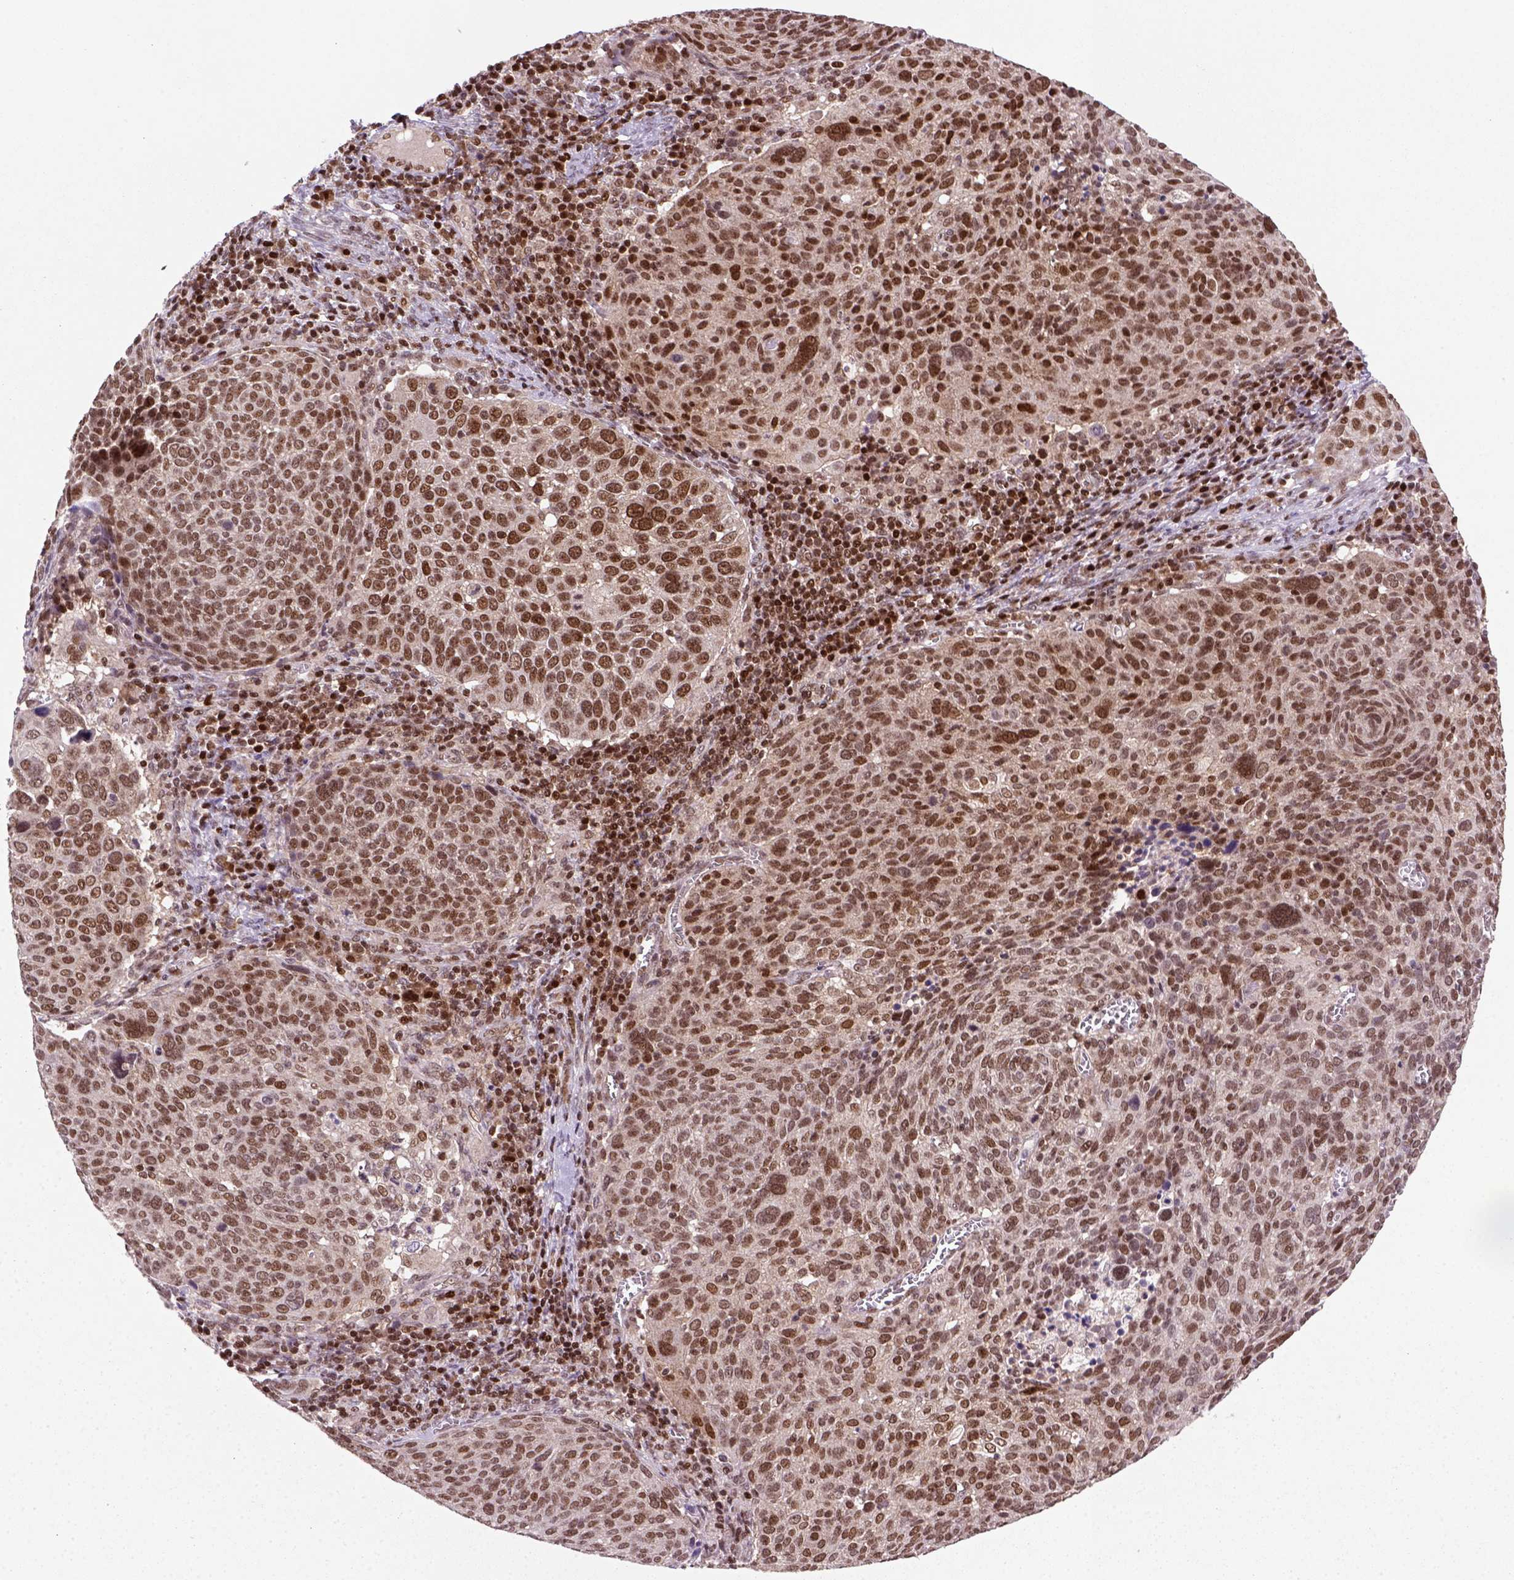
{"staining": {"intensity": "moderate", "quantity": ">75%", "location": "nuclear"}, "tissue": "cervical cancer", "cell_type": "Tumor cells", "image_type": "cancer", "snomed": [{"axis": "morphology", "description": "Squamous cell carcinoma, NOS"}, {"axis": "topography", "description": "Cervix"}], "caption": "Human cervical cancer stained with a brown dye shows moderate nuclear positive positivity in approximately >75% of tumor cells.", "gene": "MGMT", "patient": {"sex": "female", "age": 39}}